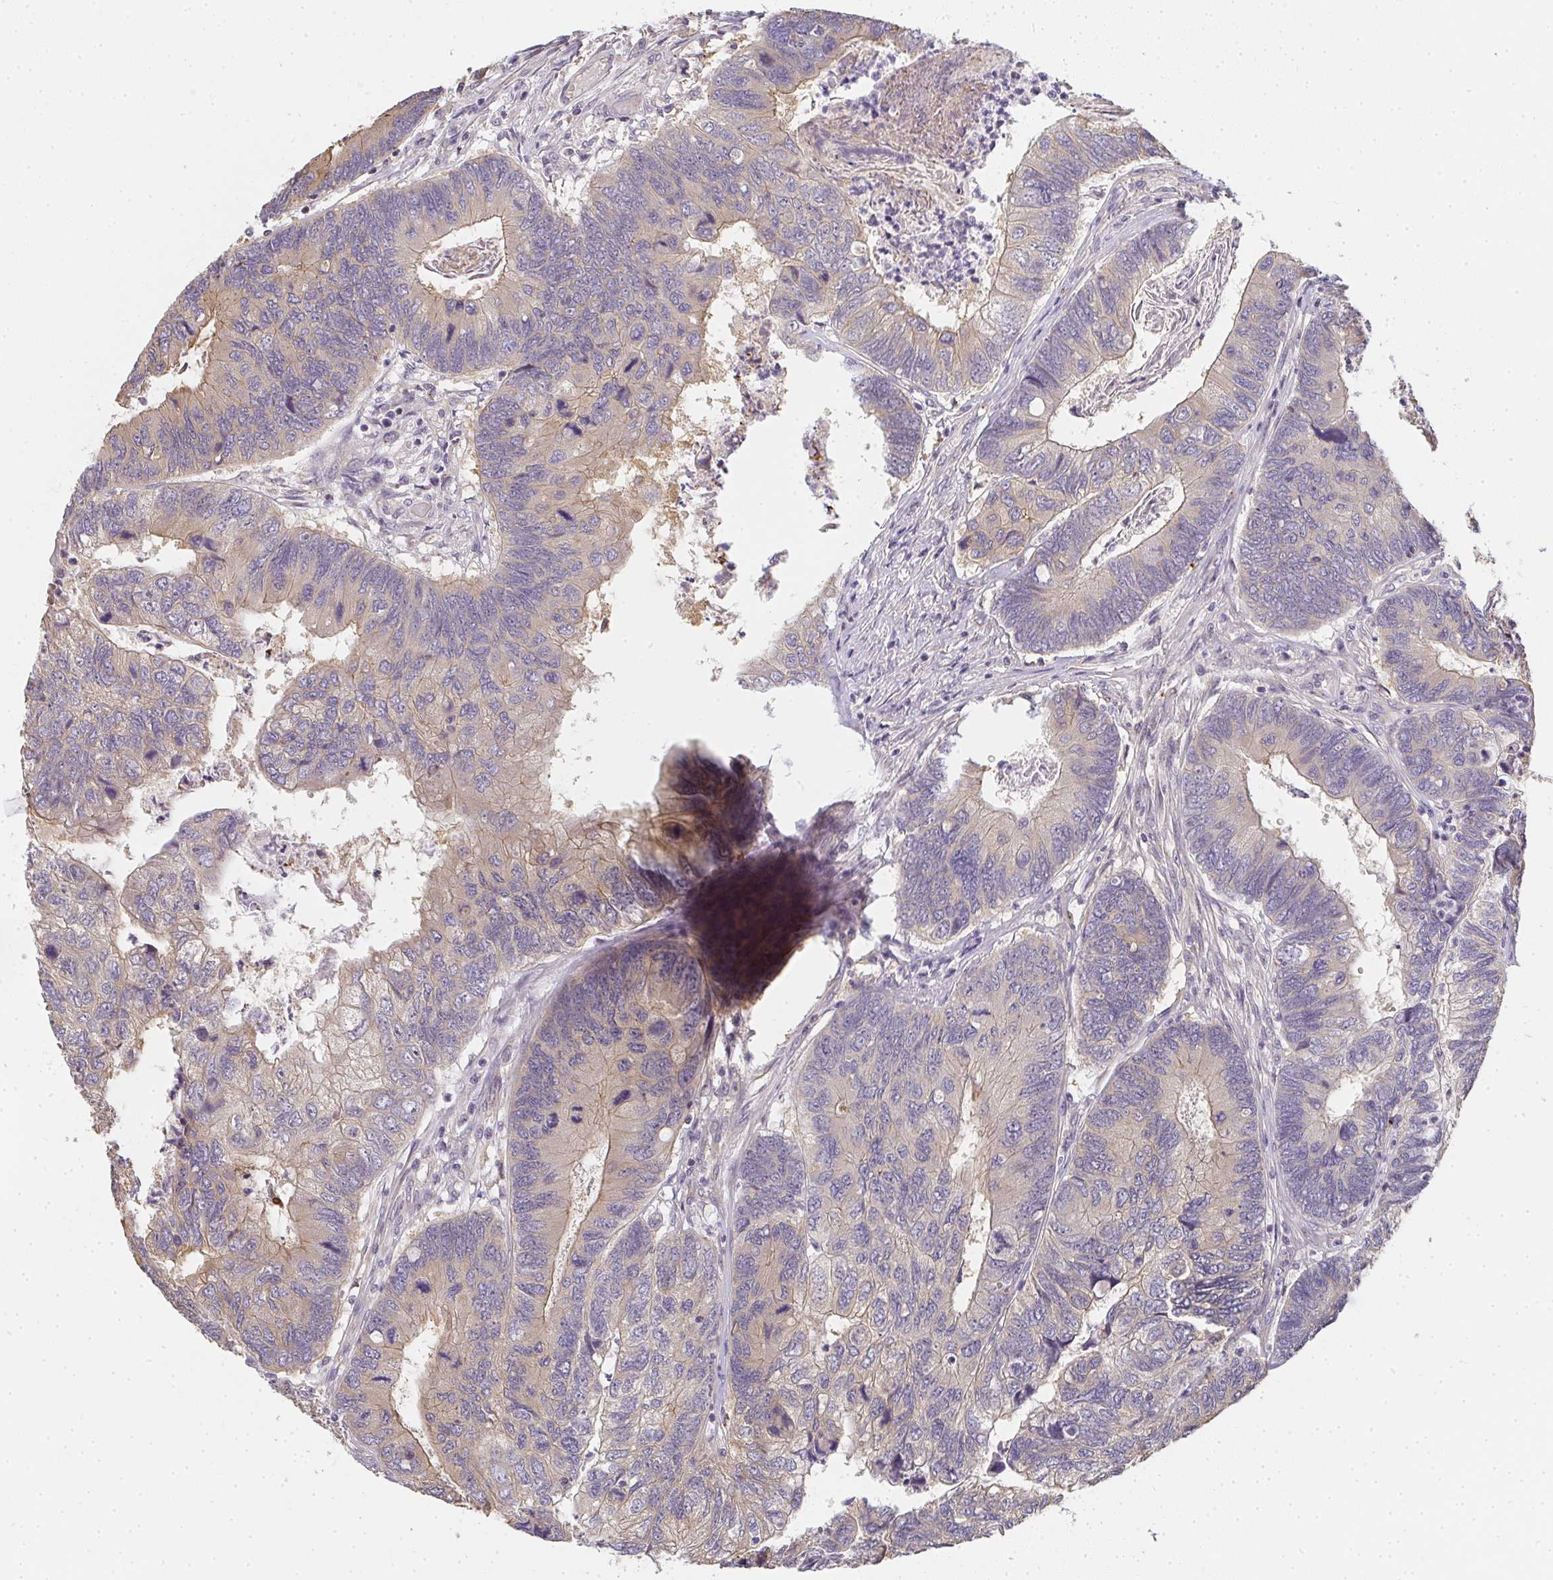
{"staining": {"intensity": "weak", "quantity": "25%-75%", "location": "cytoplasmic/membranous"}, "tissue": "colorectal cancer", "cell_type": "Tumor cells", "image_type": "cancer", "snomed": [{"axis": "morphology", "description": "Adenocarcinoma, NOS"}, {"axis": "topography", "description": "Colon"}], "caption": "Protein staining by immunohistochemistry displays weak cytoplasmic/membranous positivity in about 25%-75% of tumor cells in colorectal cancer.", "gene": "SLC35B3", "patient": {"sex": "female", "age": 67}}